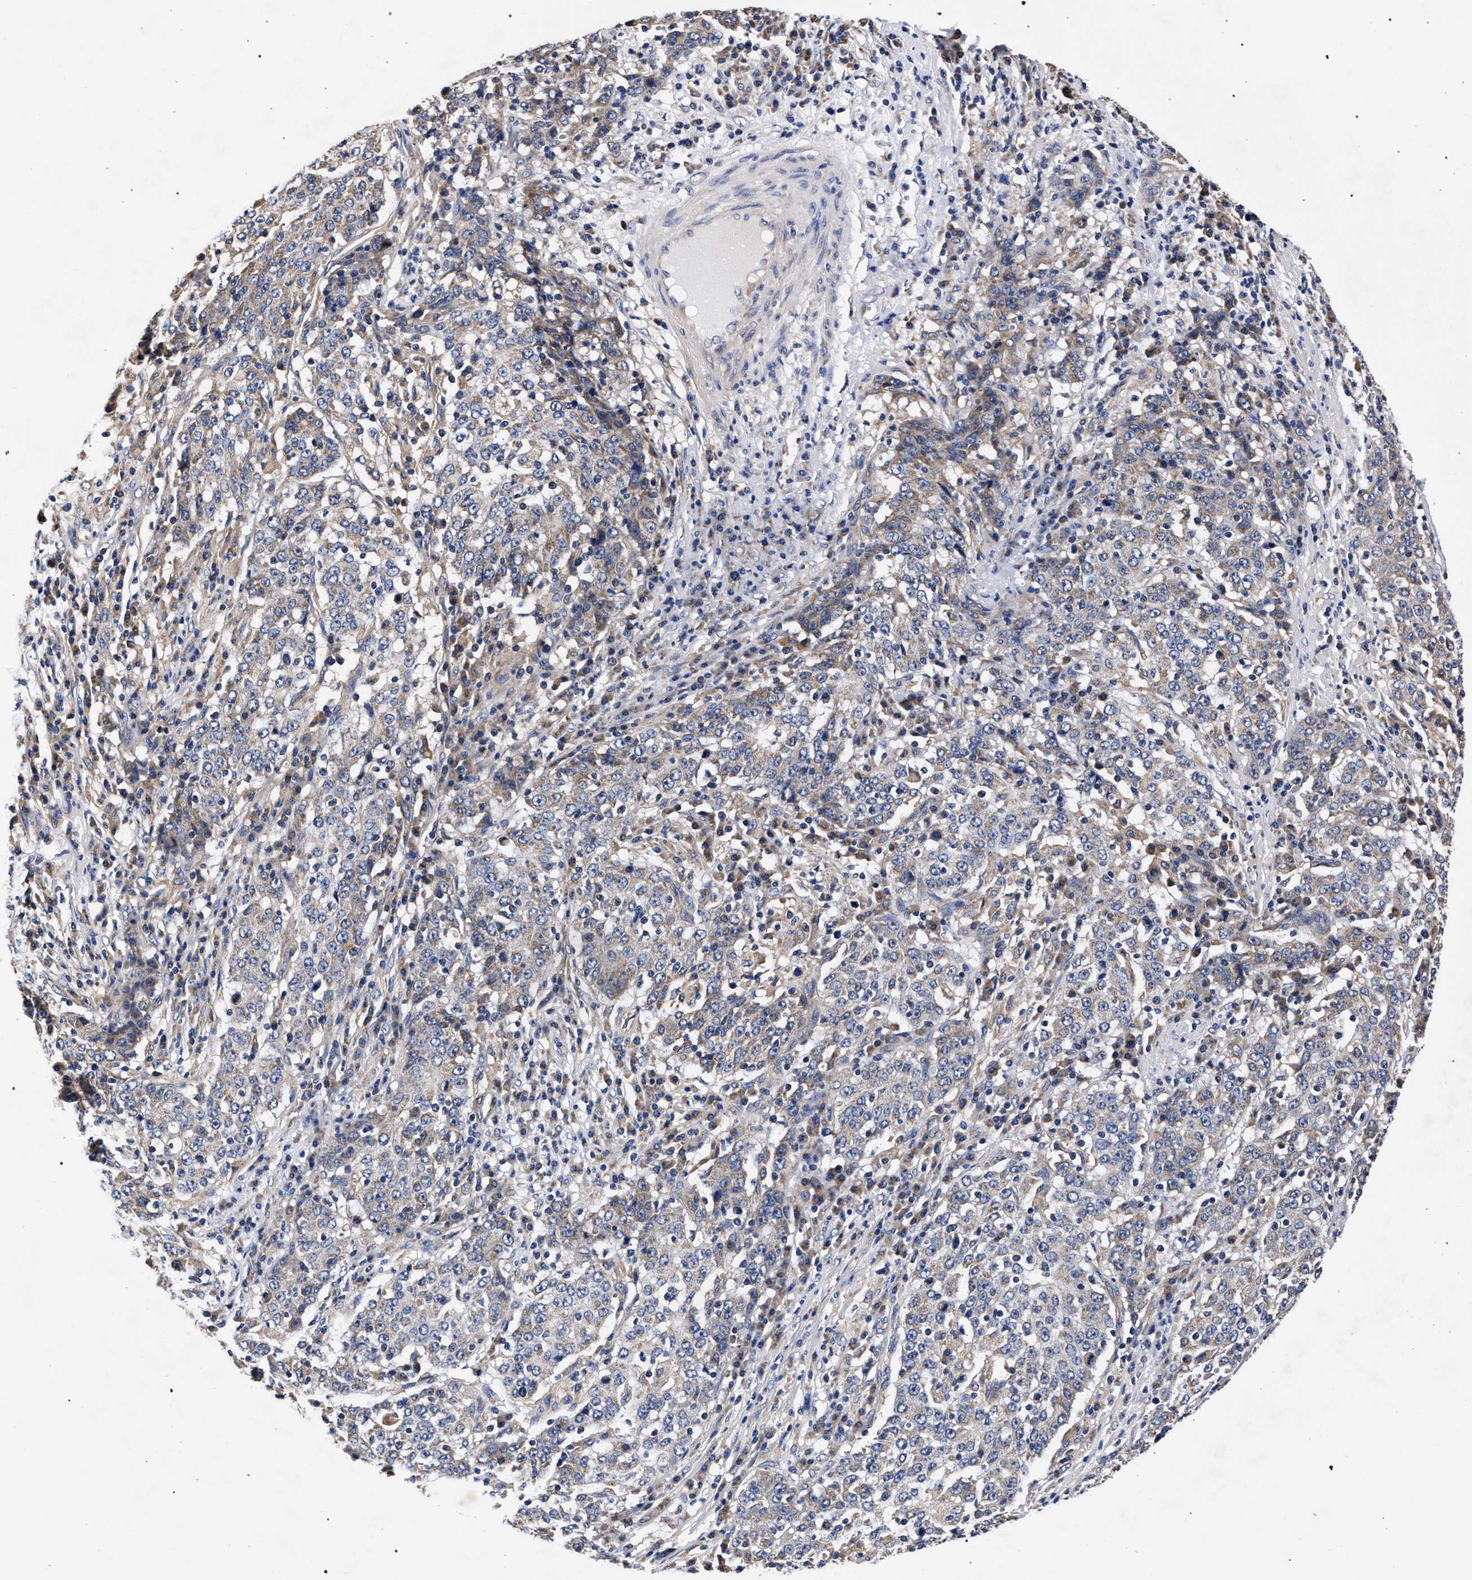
{"staining": {"intensity": "weak", "quantity": "25%-75%", "location": "cytoplasmic/membranous"}, "tissue": "stomach cancer", "cell_type": "Tumor cells", "image_type": "cancer", "snomed": [{"axis": "morphology", "description": "Adenocarcinoma, NOS"}, {"axis": "topography", "description": "Stomach"}], "caption": "A histopathology image of stomach cancer stained for a protein exhibits weak cytoplasmic/membranous brown staining in tumor cells. Immunohistochemistry stains the protein of interest in brown and the nuclei are stained blue.", "gene": "CFAP95", "patient": {"sex": "male", "age": 59}}